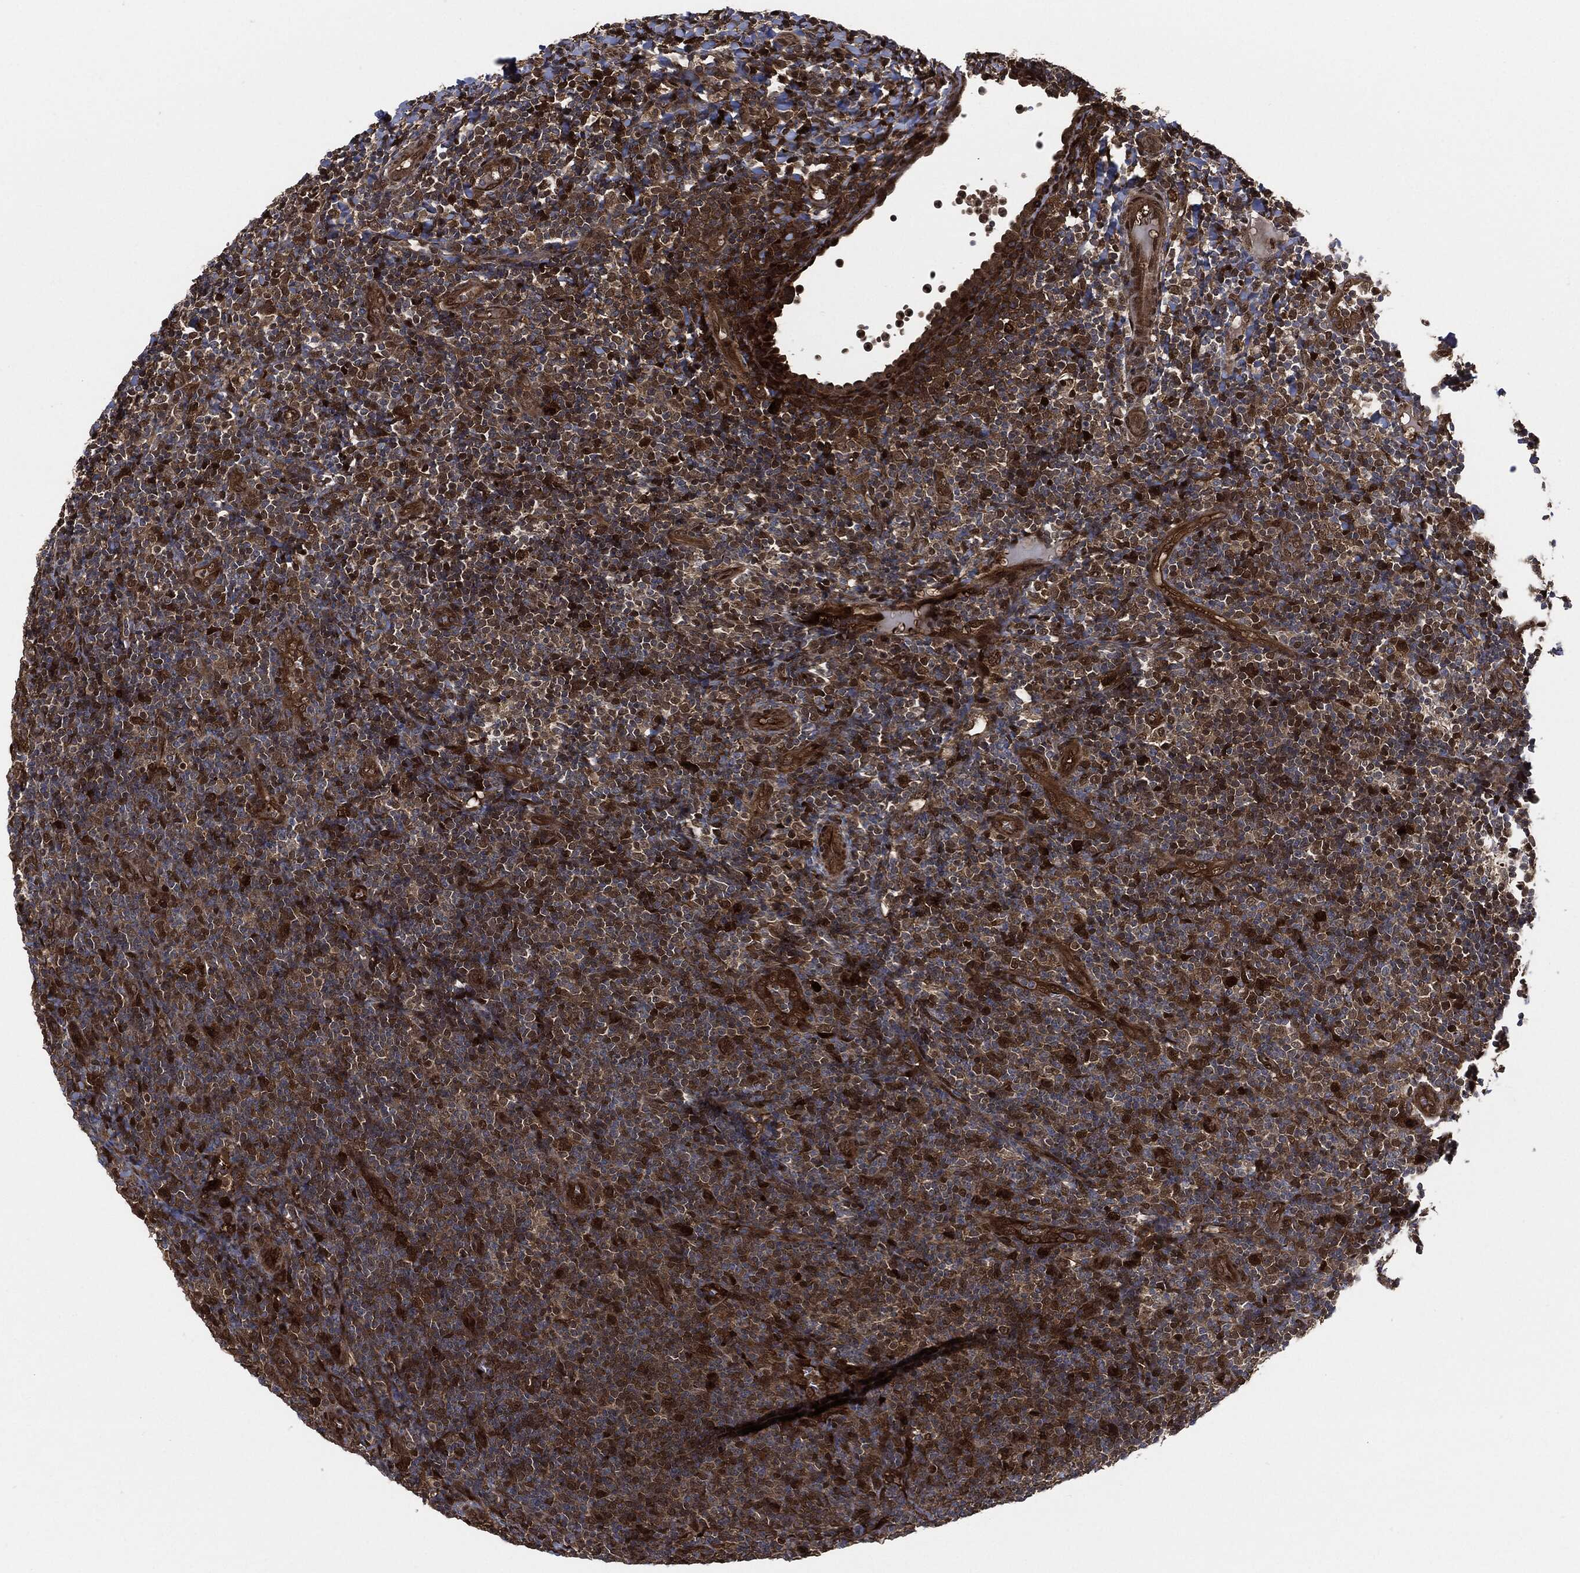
{"staining": {"intensity": "strong", "quantity": "<25%", "location": "nuclear"}, "tissue": "tonsil", "cell_type": "Germinal center cells", "image_type": "normal", "snomed": [{"axis": "morphology", "description": "Normal tissue, NOS"}, {"axis": "topography", "description": "Tonsil"}], "caption": "Immunohistochemical staining of unremarkable tonsil displays medium levels of strong nuclear positivity in approximately <25% of germinal center cells. The staining was performed using DAB, with brown indicating positive protein expression. Nuclei are stained blue with hematoxylin.", "gene": "DCTN1", "patient": {"sex": "female", "age": 5}}